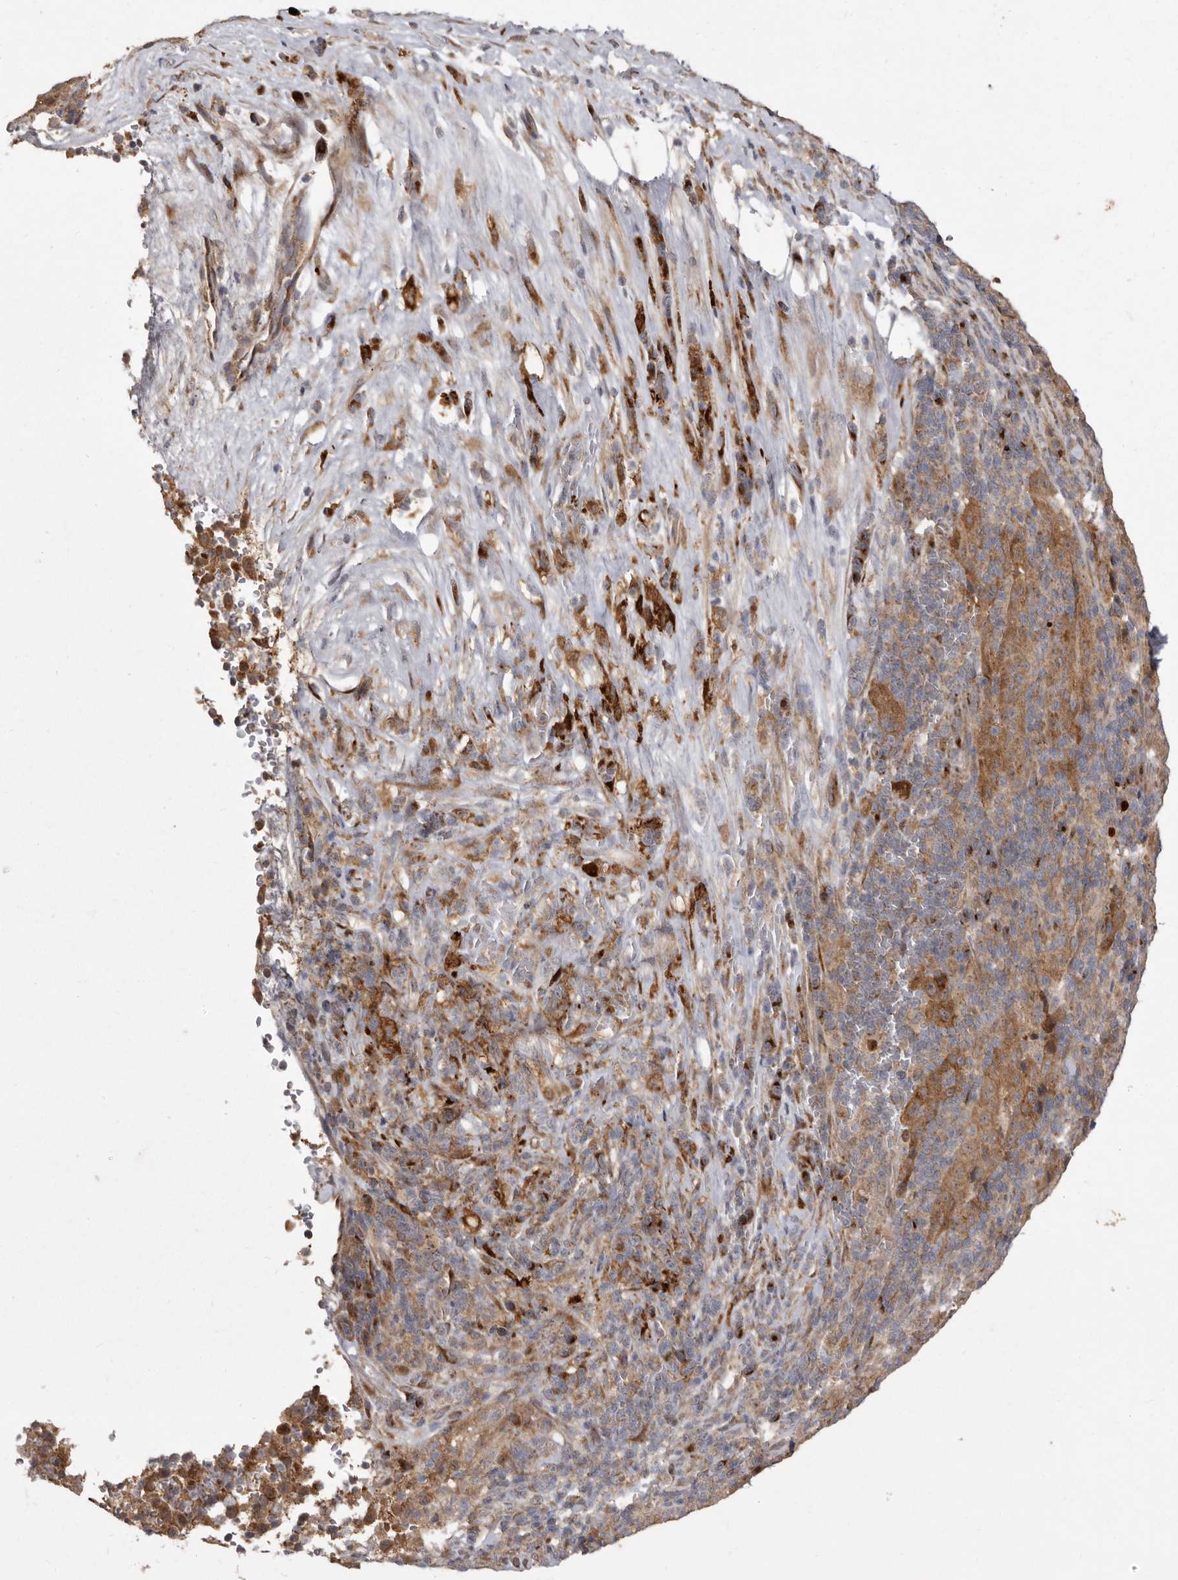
{"staining": {"intensity": "moderate", "quantity": ">75%", "location": "cytoplasmic/membranous"}, "tissue": "pancreatic cancer", "cell_type": "Tumor cells", "image_type": "cancer", "snomed": [{"axis": "morphology", "description": "Adenocarcinoma, NOS"}, {"axis": "topography", "description": "Pancreas"}], "caption": "About >75% of tumor cells in pancreatic cancer (adenocarcinoma) reveal moderate cytoplasmic/membranous protein expression as visualized by brown immunohistochemical staining.", "gene": "FLAD1", "patient": {"sex": "male", "age": 63}}